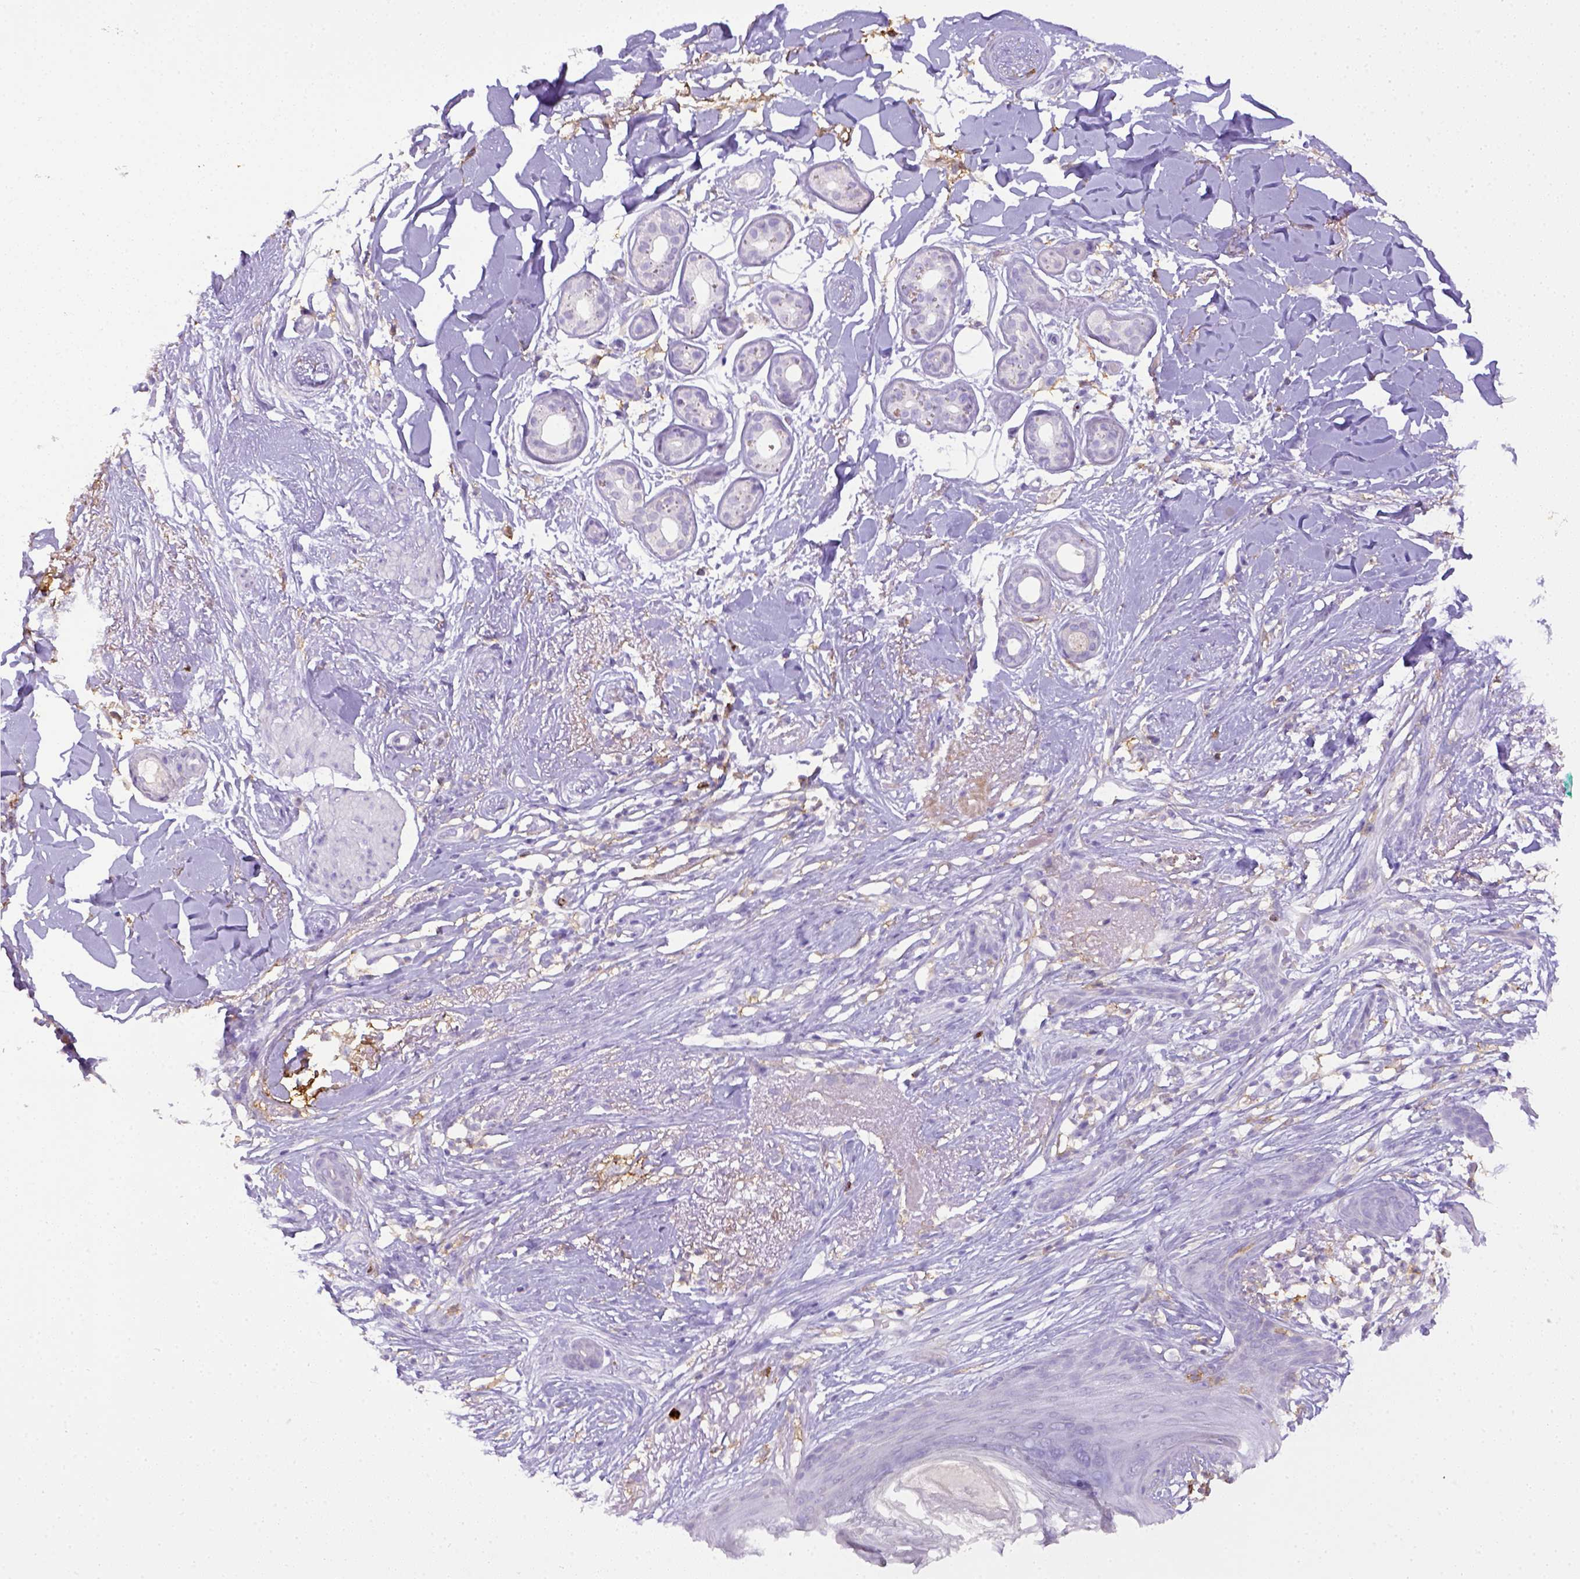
{"staining": {"intensity": "negative", "quantity": "none", "location": "none"}, "tissue": "skin cancer", "cell_type": "Tumor cells", "image_type": "cancer", "snomed": [{"axis": "morphology", "description": "Normal tissue, NOS"}, {"axis": "morphology", "description": "Basal cell carcinoma"}, {"axis": "topography", "description": "Skin"}], "caption": "The image shows no staining of tumor cells in basal cell carcinoma (skin).", "gene": "ITGAM", "patient": {"sex": "male", "age": 84}}